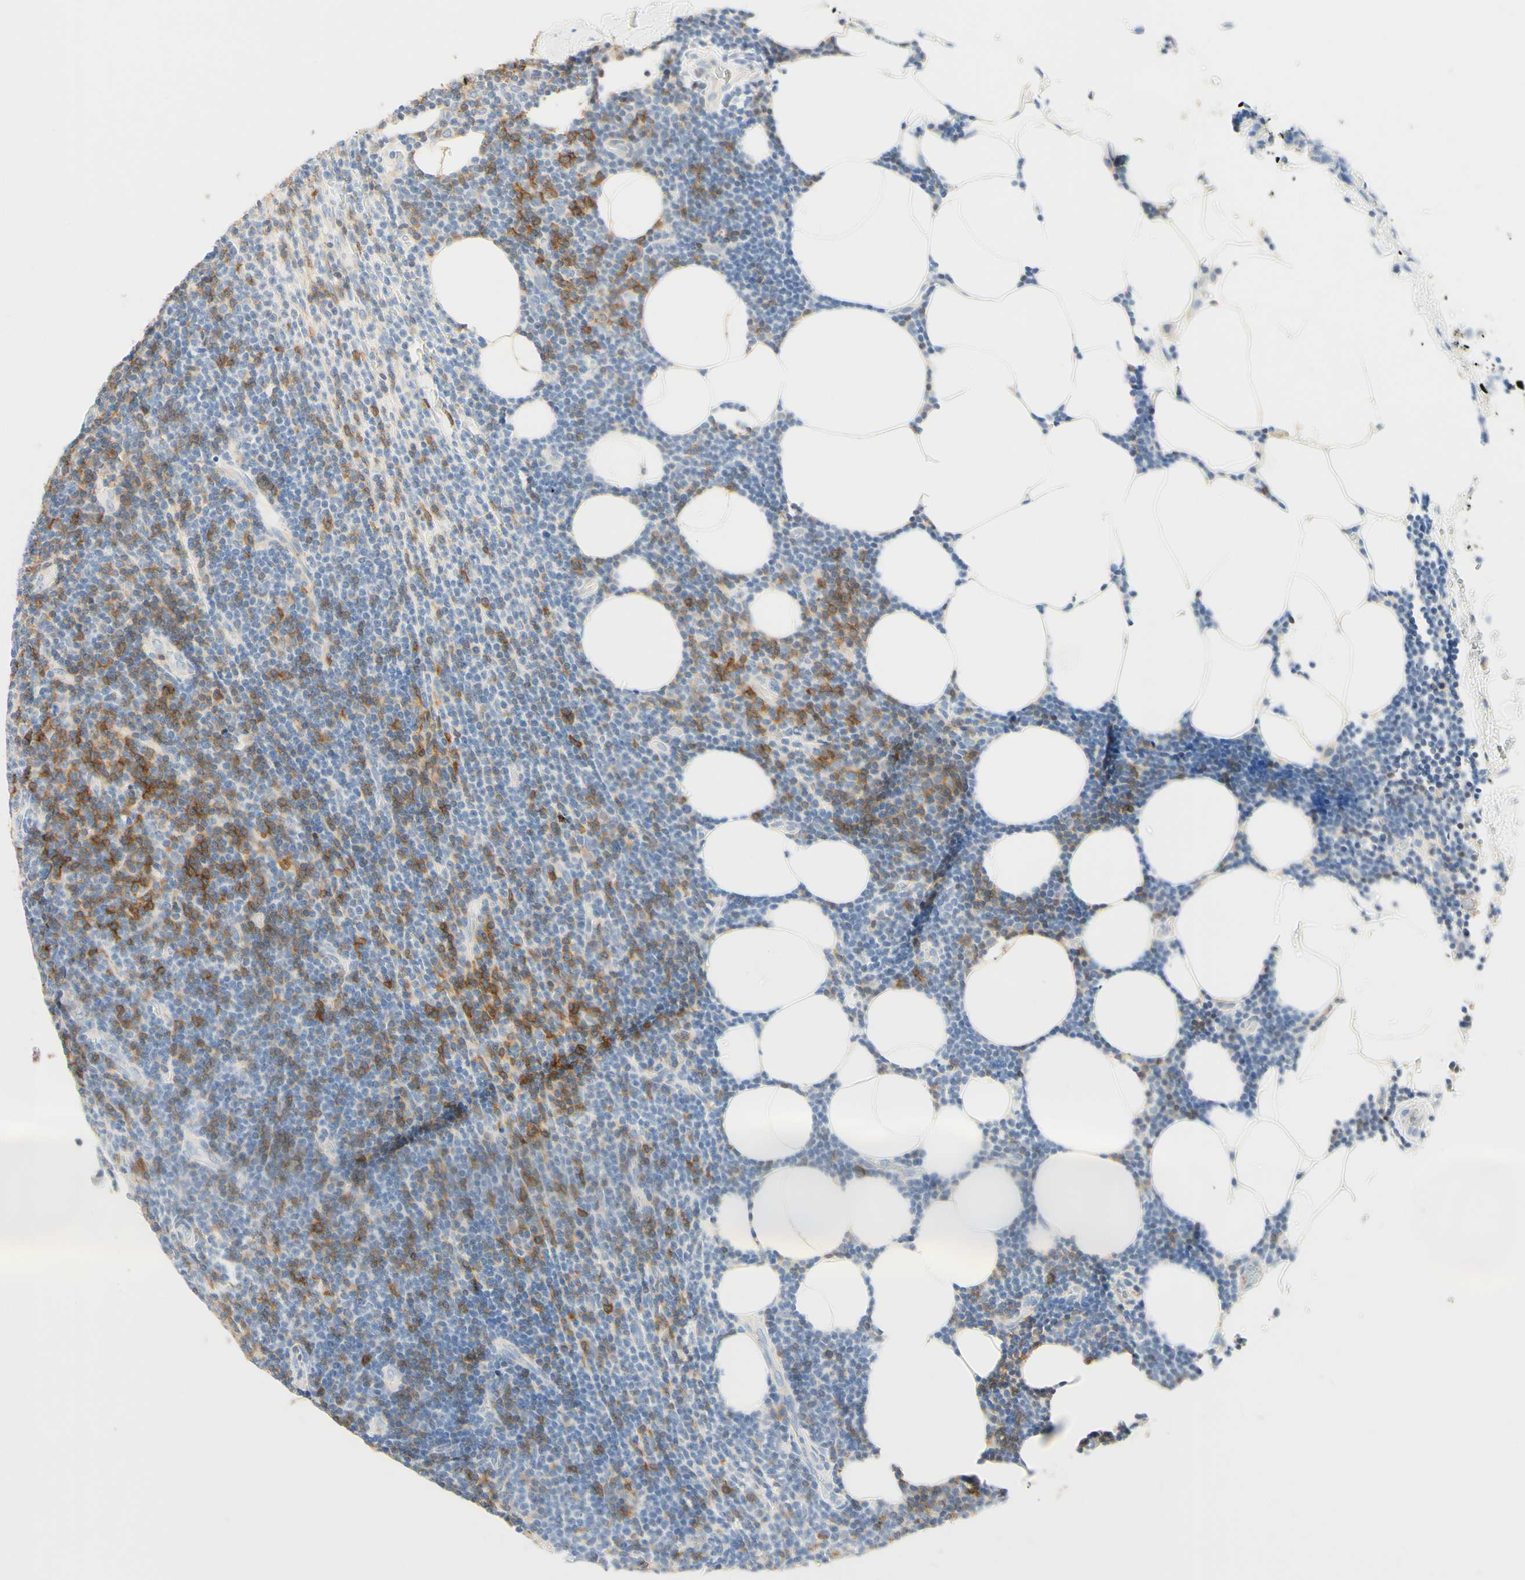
{"staining": {"intensity": "negative", "quantity": "none", "location": "none"}, "tissue": "lymphoma", "cell_type": "Tumor cells", "image_type": "cancer", "snomed": [{"axis": "morphology", "description": "Malignant lymphoma, non-Hodgkin's type, Low grade"}, {"axis": "topography", "description": "Lymph node"}], "caption": "Immunohistochemistry (IHC) photomicrograph of human malignant lymphoma, non-Hodgkin's type (low-grade) stained for a protein (brown), which reveals no staining in tumor cells. The staining was performed using DAB to visualize the protein expression in brown, while the nuclei were stained in blue with hematoxylin (Magnification: 20x).", "gene": "LAT", "patient": {"sex": "male", "age": 66}}